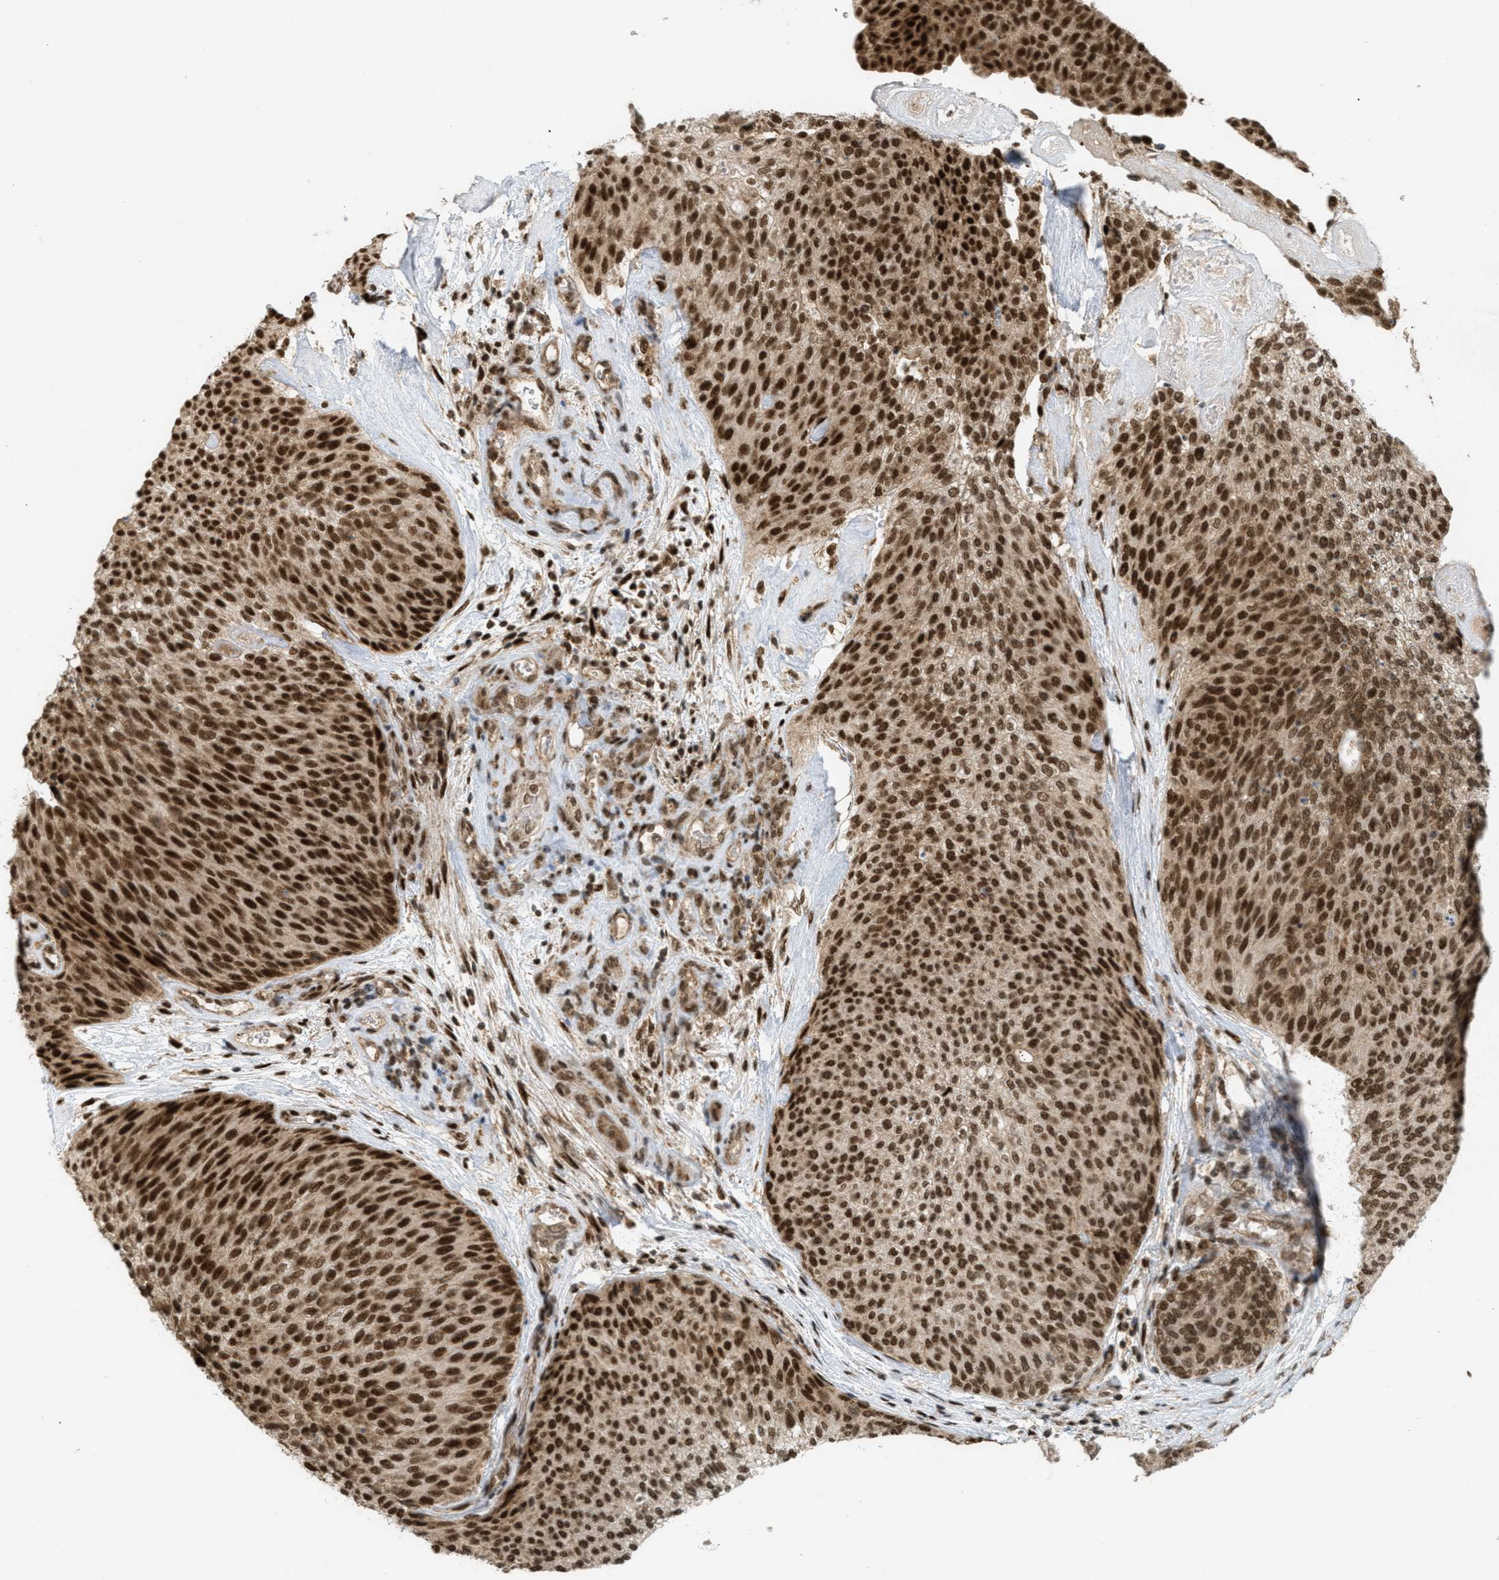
{"staining": {"intensity": "strong", "quantity": ">75%", "location": "cytoplasmic/membranous,nuclear"}, "tissue": "urothelial cancer", "cell_type": "Tumor cells", "image_type": "cancer", "snomed": [{"axis": "morphology", "description": "Urothelial carcinoma, Low grade"}, {"axis": "topography", "description": "Urinary bladder"}], "caption": "This image reveals IHC staining of urothelial cancer, with high strong cytoplasmic/membranous and nuclear expression in approximately >75% of tumor cells.", "gene": "TLK1", "patient": {"sex": "female", "age": 79}}